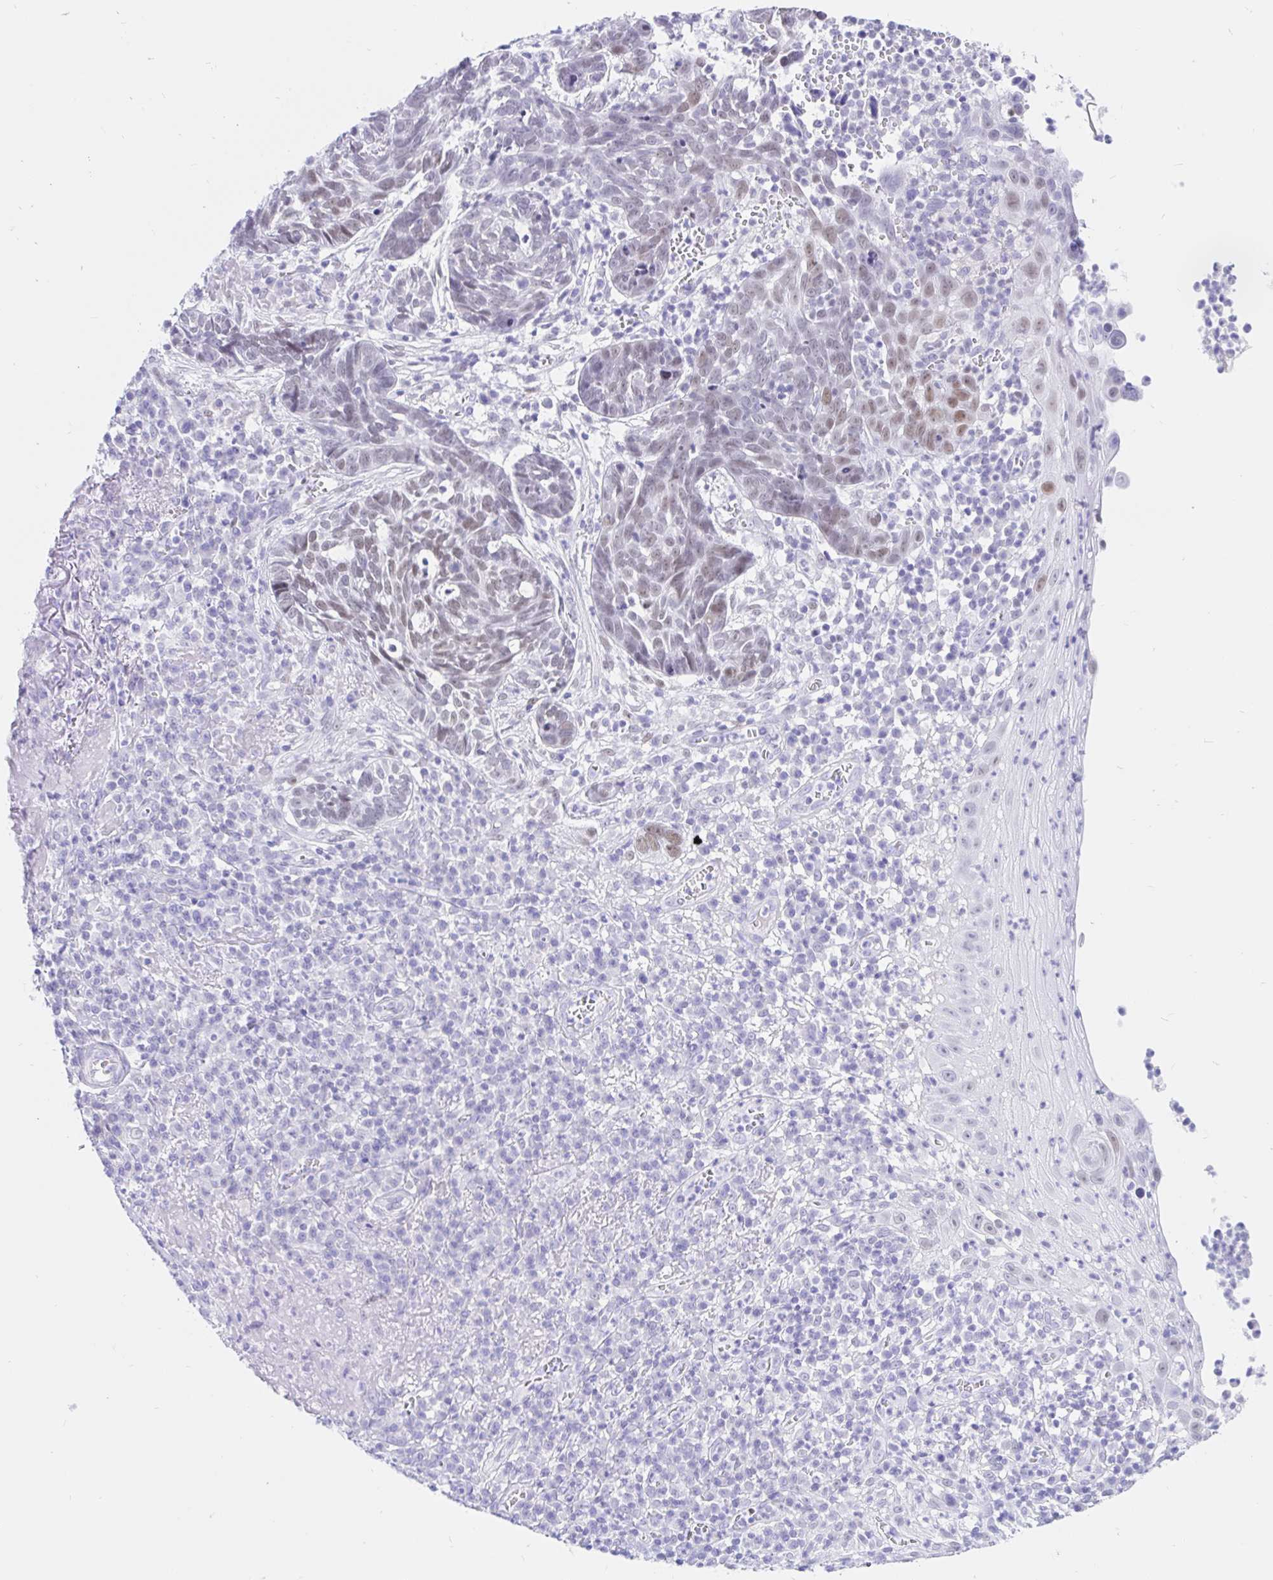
{"staining": {"intensity": "weak", "quantity": "25%-75%", "location": "nuclear"}, "tissue": "skin cancer", "cell_type": "Tumor cells", "image_type": "cancer", "snomed": [{"axis": "morphology", "description": "Basal cell carcinoma"}, {"axis": "topography", "description": "Skin"}, {"axis": "topography", "description": "Skin of face"}], "caption": "Brown immunohistochemical staining in skin basal cell carcinoma displays weak nuclear staining in about 25%-75% of tumor cells.", "gene": "OR6T1", "patient": {"sex": "female", "age": 95}}